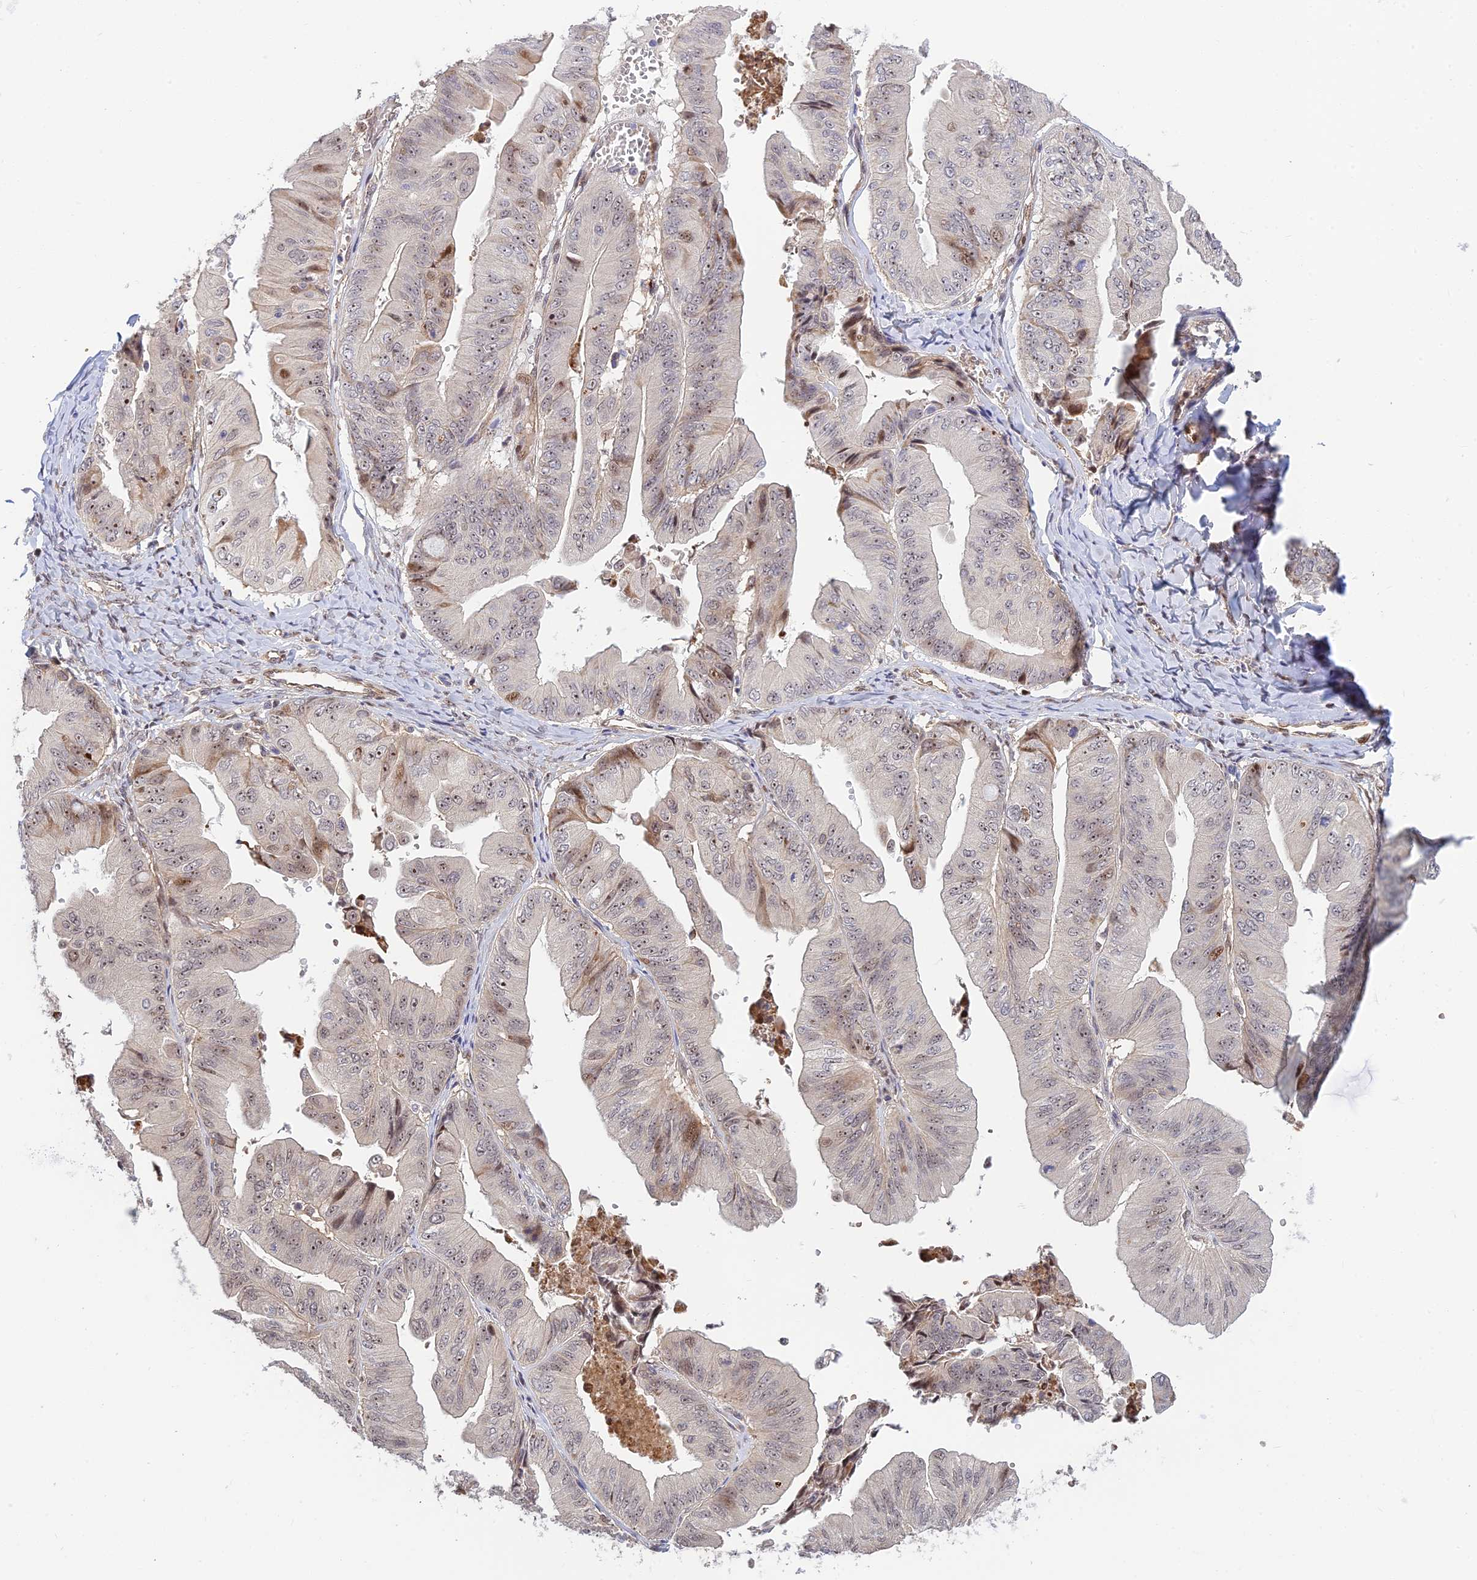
{"staining": {"intensity": "moderate", "quantity": "<25%", "location": "nuclear"}, "tissue": "ovarian cancer", "cell_type": "Tumor cells", "image_type": "cancer", "snomed": [{"axis": "morphology", "description": "Cystadenocarcinoma, mucinous, NOS"}, {"axis": "topography", "description": "Ovary"}], "caption": "Immunohistochemical staining of human mucinous cystadenocarcinoma (ovarian) shows low levels of moderate nuclear positivity in approximately <25% of tumor cells. Nuclei are stained in blue.", "gene": "UFSP2", "patient": {"sex": "female", "age": 61}}